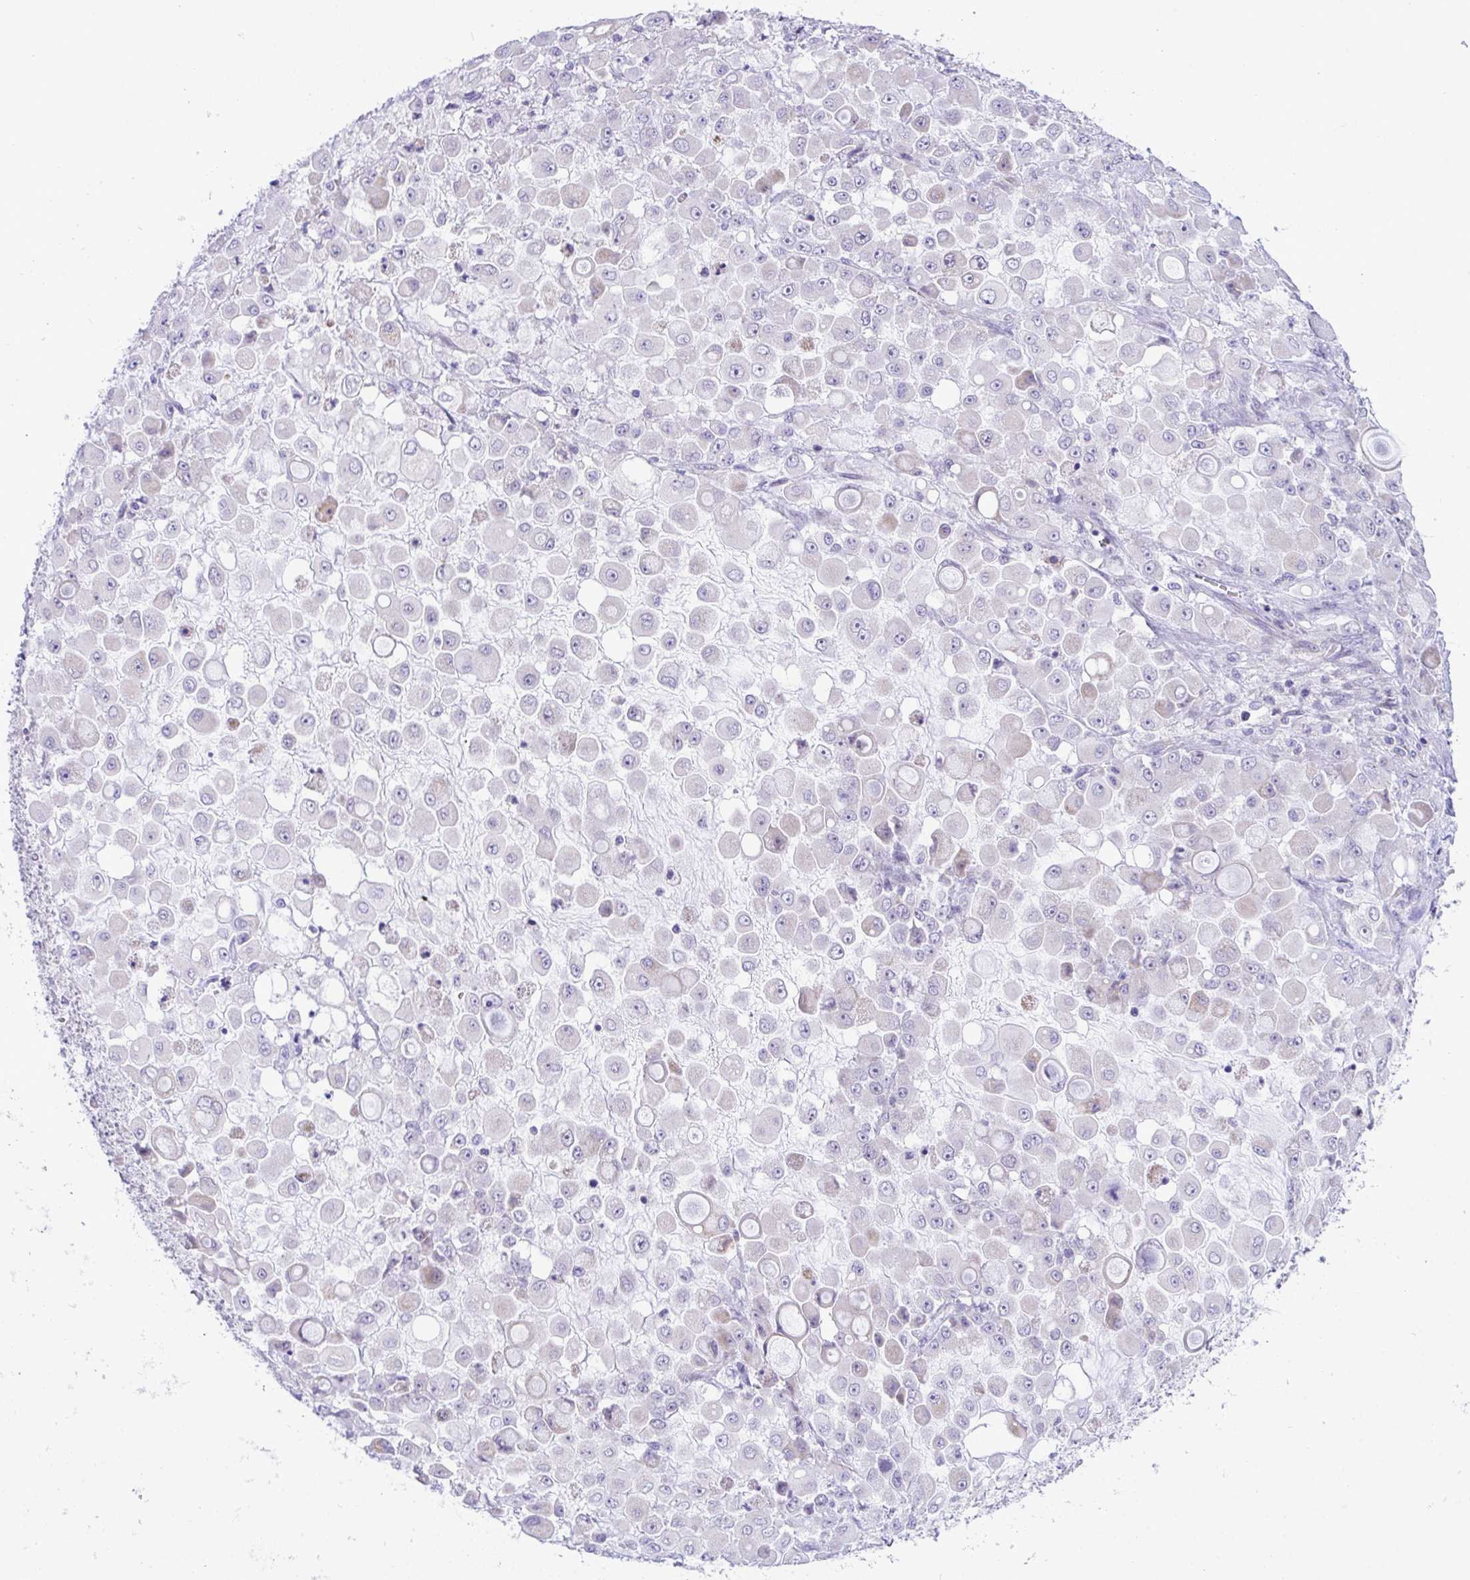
{"staining": {"intensity": "negative", "quantity": "none", "location": "none"}, "tissue": "stomach cancer", "cell_type": "Tumor cells", "image_type": "cancer", "snomed": [{"axis": "morphology", "description": "Adenocarcinoma, NOS"}, {"axis": "topography", "description": "Stomach"}], "caption": "The image exhibits no staining of tumor cells in stomach adenocarcinoma. (Stains: DAB (3,3'-diaminobenzidine) IHC with hematoxylin counter stain, Microscopy: brightfield microscopy at high magnification).", "gene": "DTX3", "patient": {"sex": "female", "age": 76}}